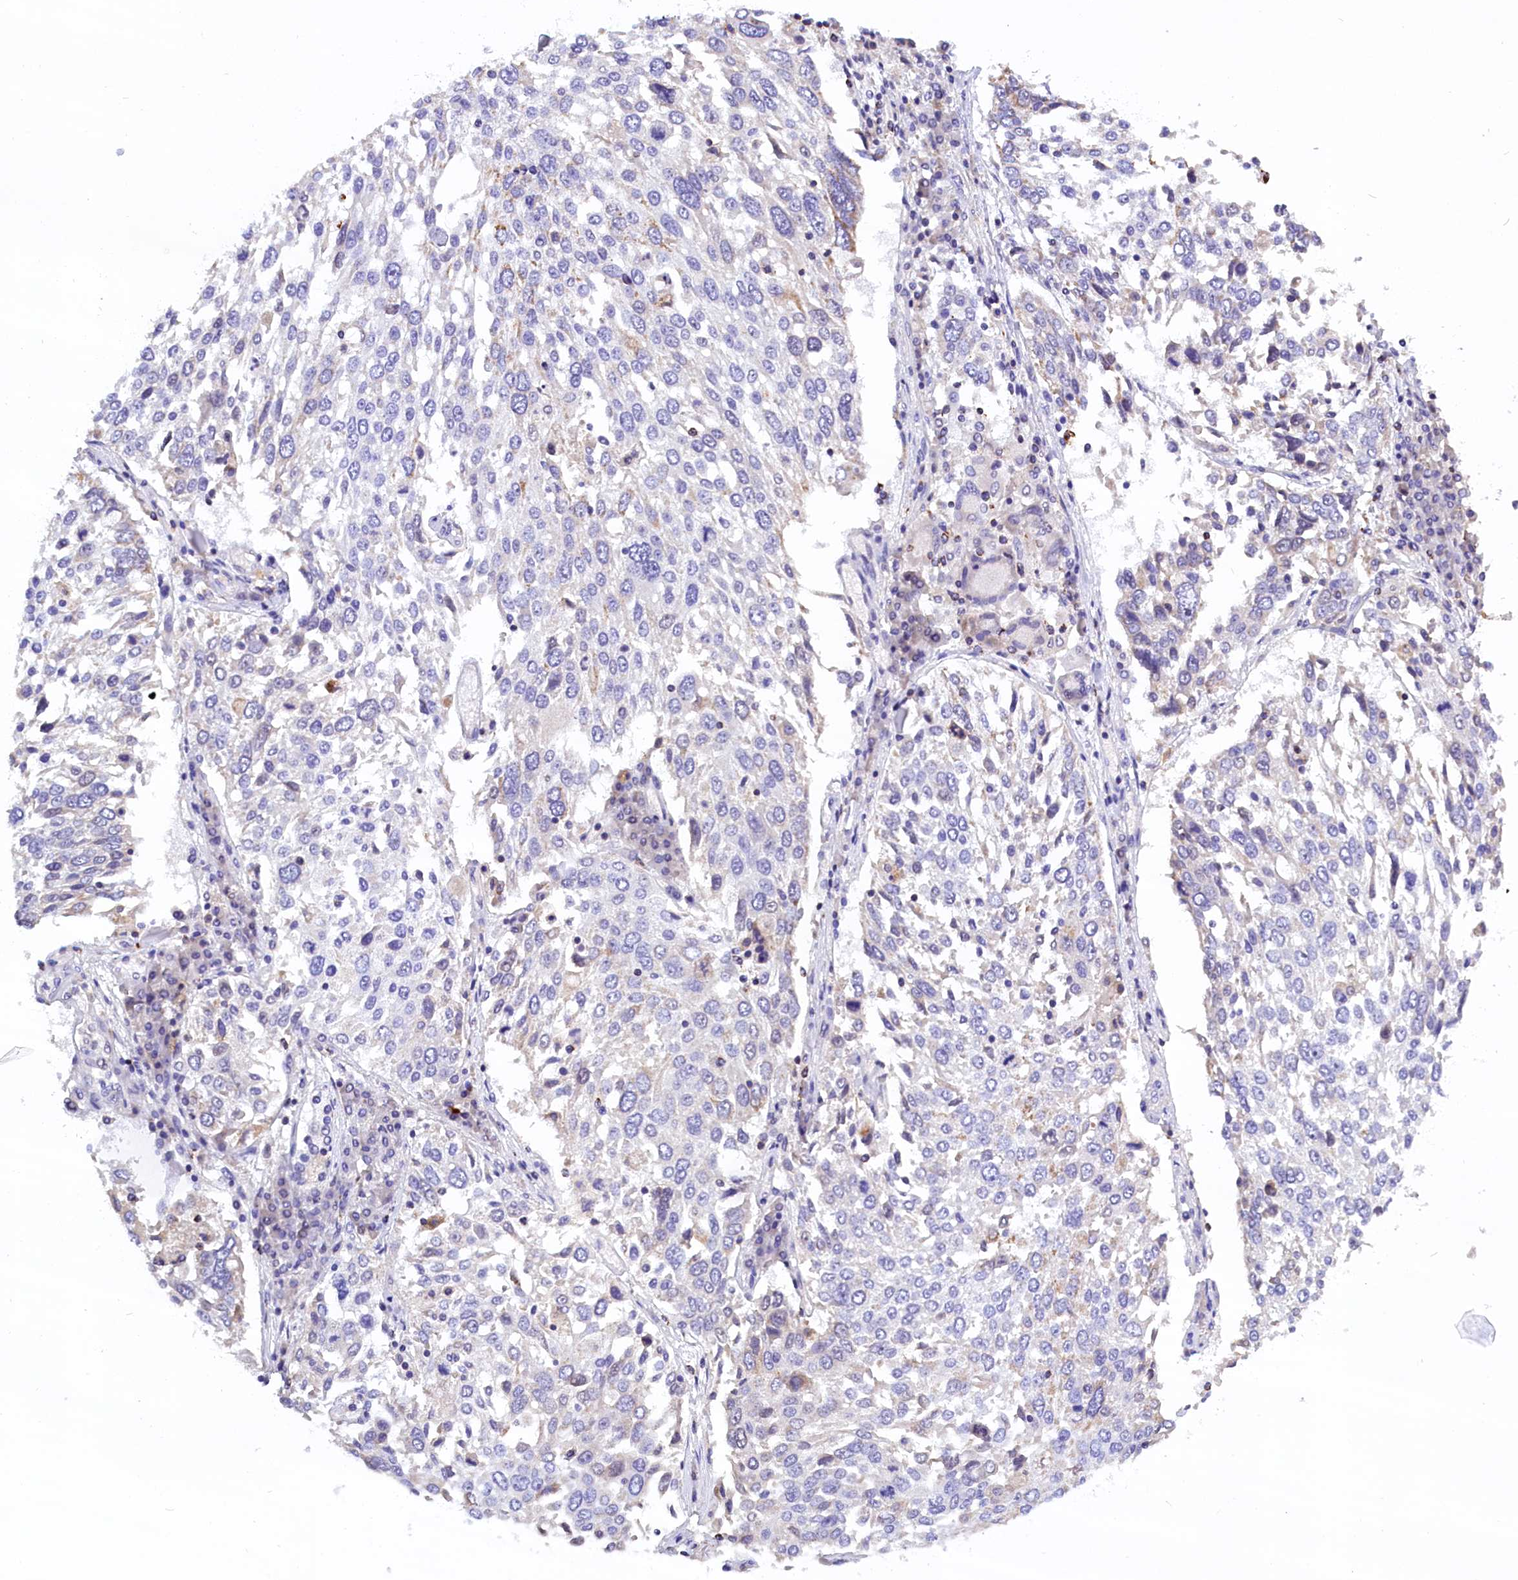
{"staining": {"intensity": "negative", "quantity": "none", "location": "none"}, "tissue": "lung cancer", "cell_type": "Tumor cells", "image_type": "cancer", "snomed": [{"axis": "morphology", "description": "Squamous cell carcinoma, NOS"}, {"axis": "topography", "description": "Lung"}], "caption": "There is no significant expression in tumor cells of lung cancer.", "gene": "ABAT", "patient": {"sex": "male", "age": 65}}